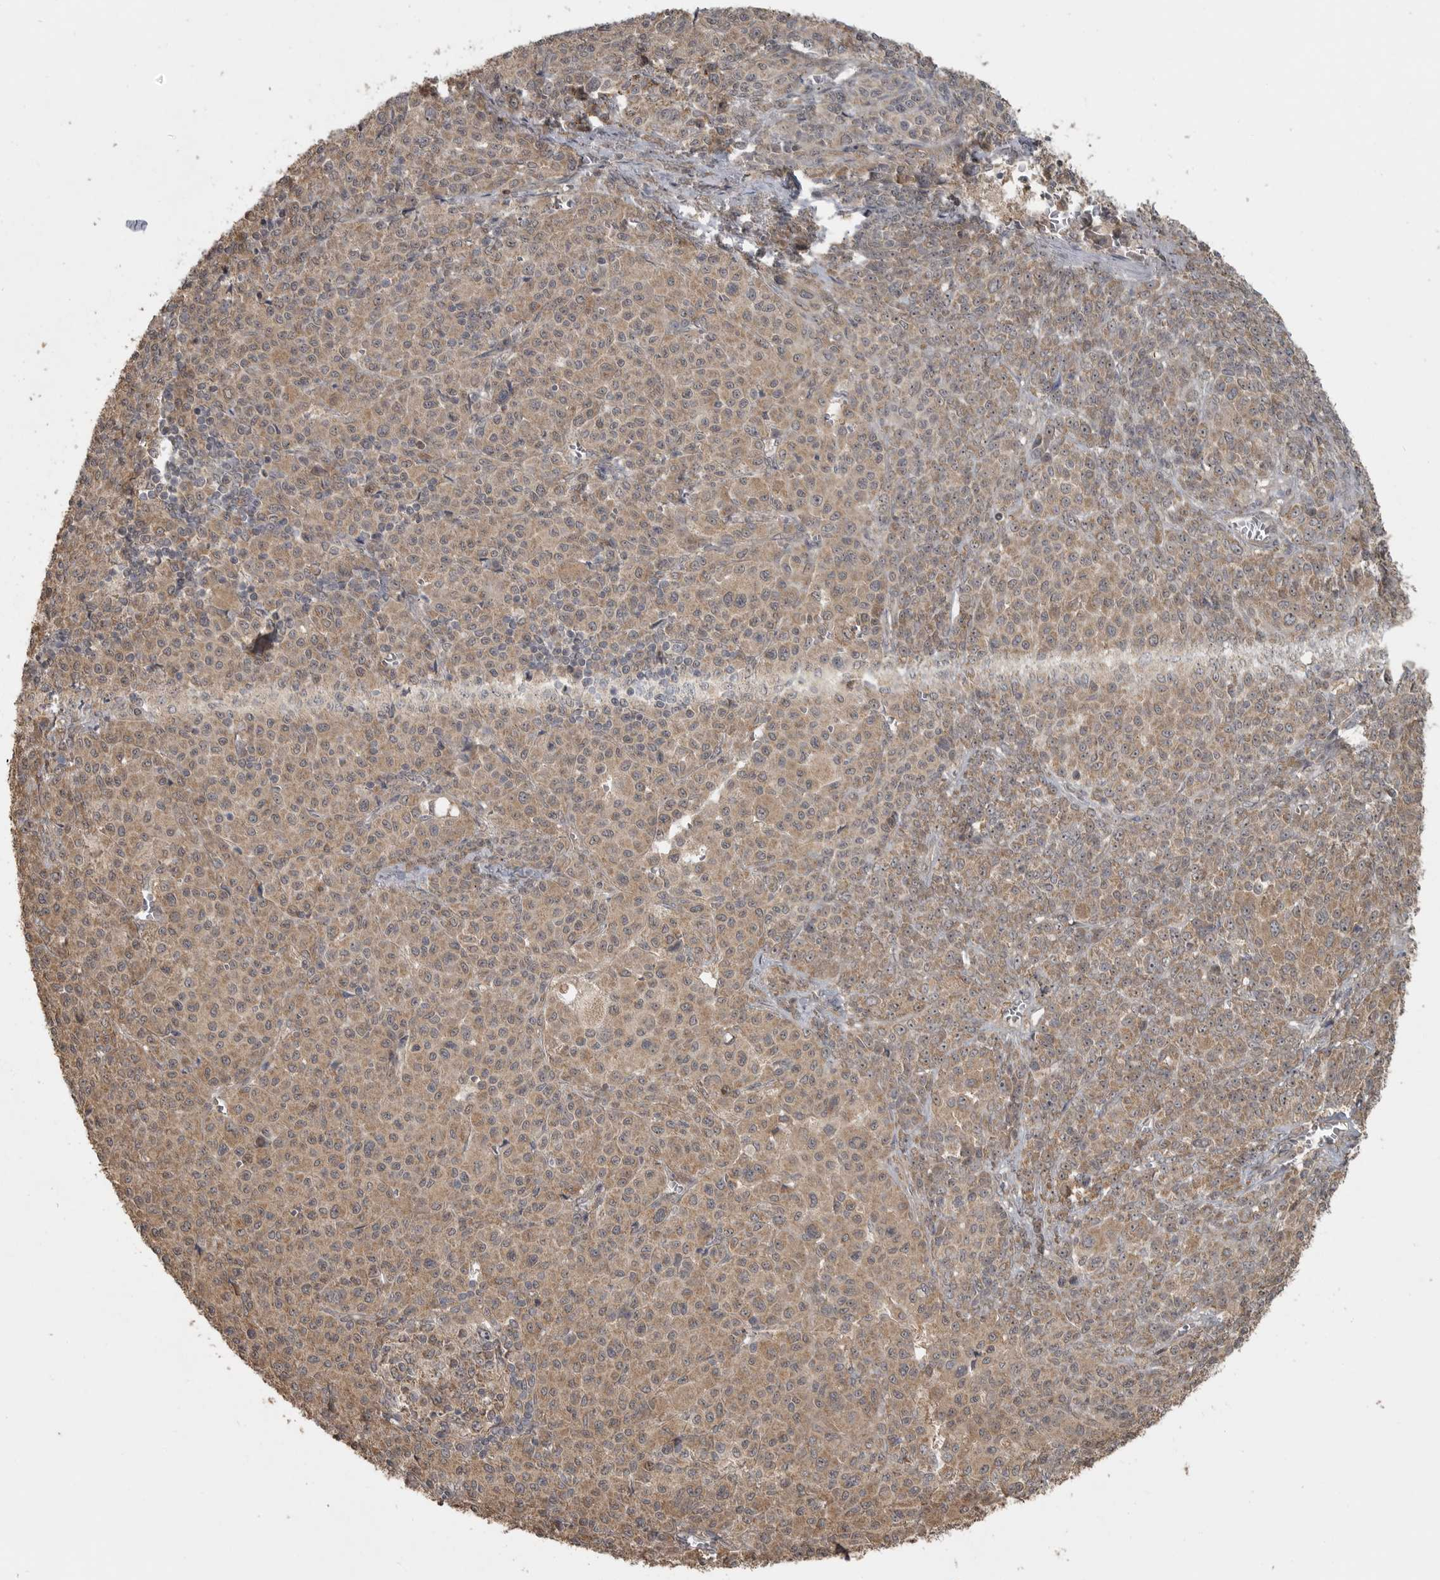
{"staining": {"intensity": "weak", "quantity": ">75%", "location": "cytoplasmic/membranous"}, "tissue": "melanoma", "cell_type": "Tumor cells", "image_type": "cancer", "snomed": [{"axis": "morphology", "description": "Malignant melanoma, Metastatic site"}, {"axis": "topography", "description": "Skin"}], "caption": "Immunohistochemistry (DAB) staining of human melanoma displays weak cytoplasmic/membranous protein expression in approximately >75% of tumor cells.", "gene": "LLGL1", "patient": {"sex": "female", "age": 74}}